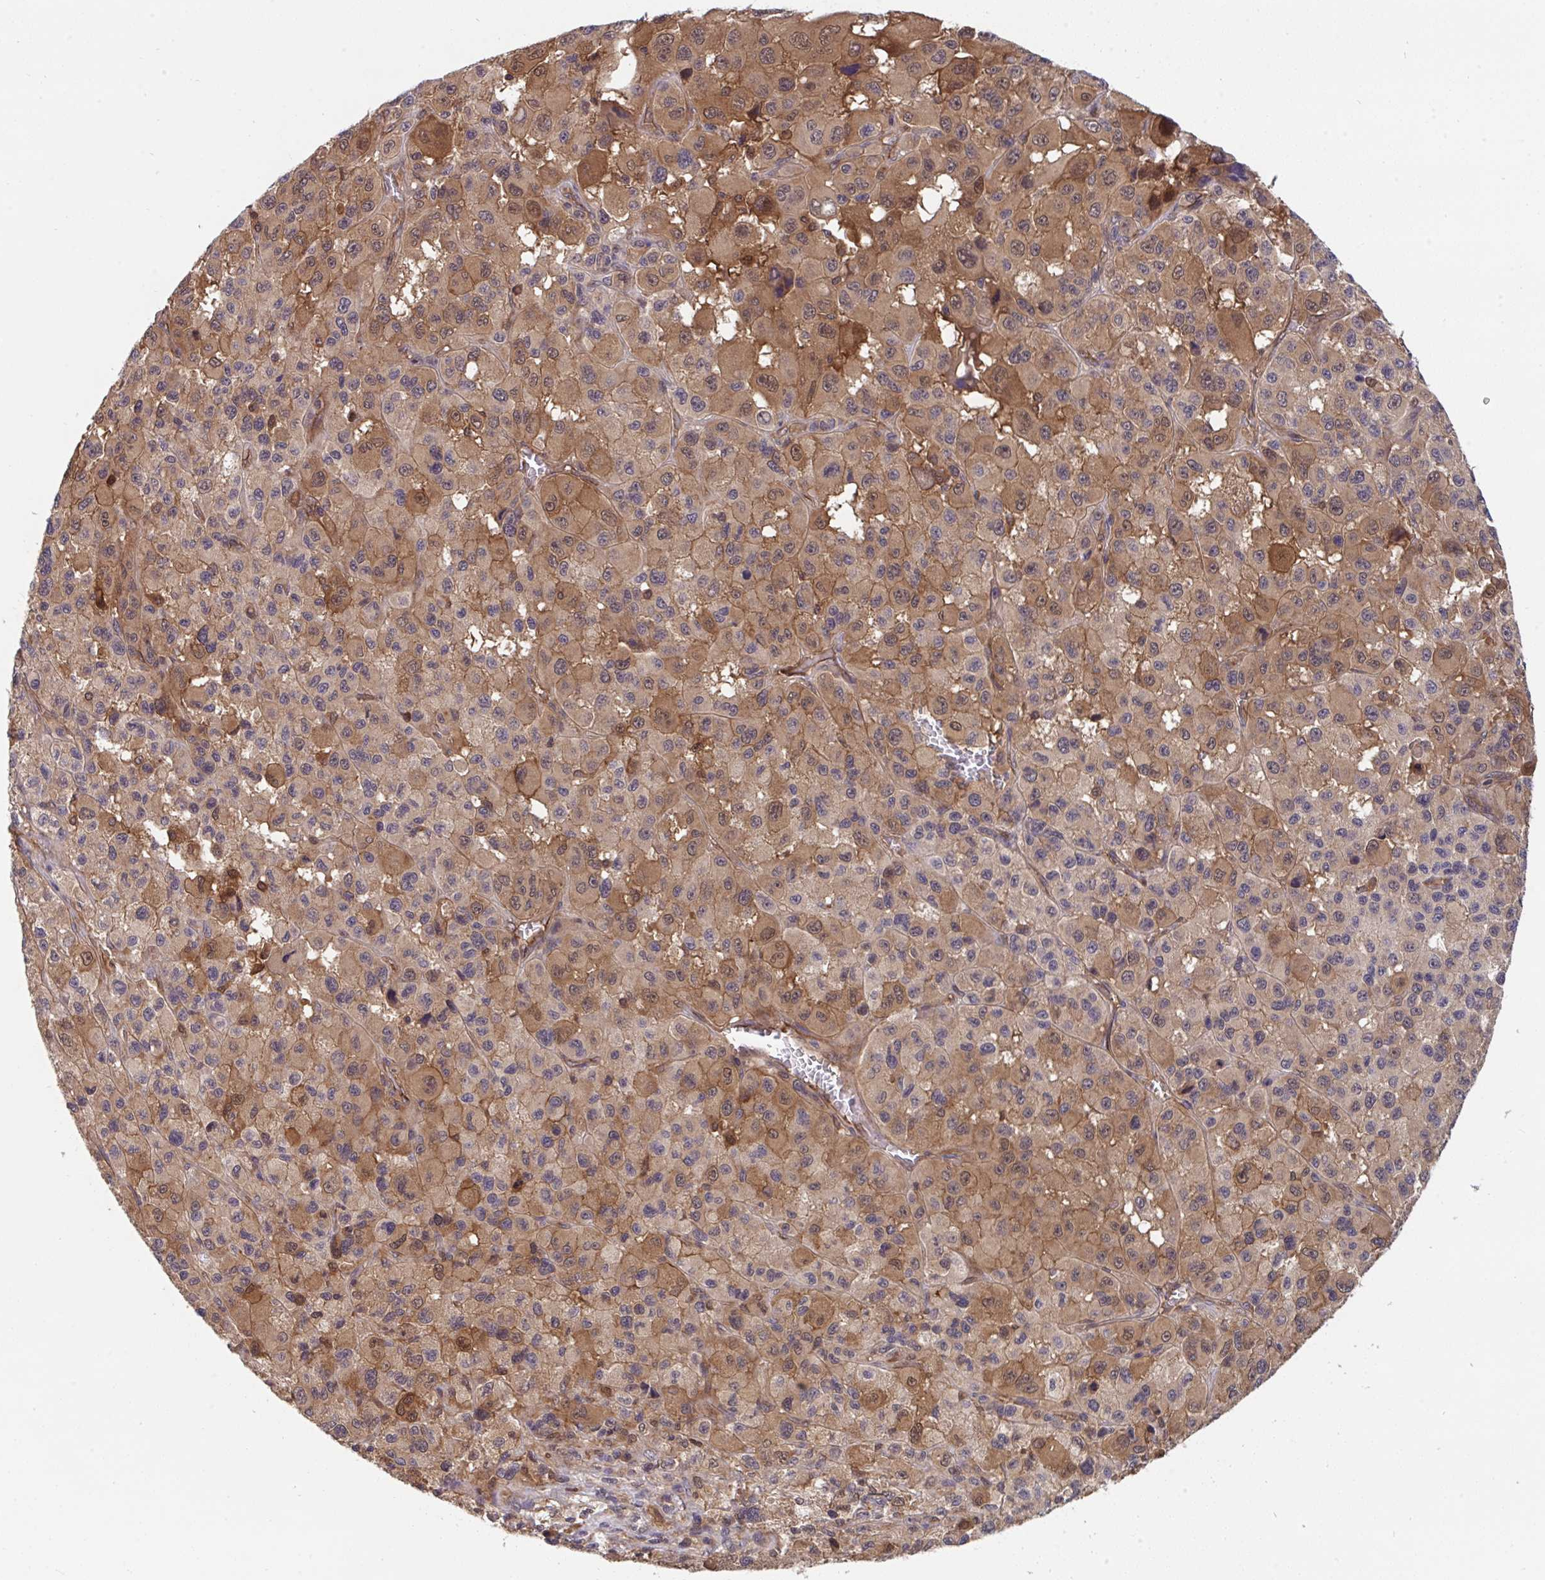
{"staining": {"intensity": "moderate", "quantity": ">75%", "location": "cytoplasmic/membranous,nuclear"}, "tissue": "melanoma", "cell_type": "Tumor cells", "image_type": "cancer", "snomed": [{"axis": "morphology", "description": "Malignant melanoma, Metastatic site"}, {"axis": "topography", "description": "Lymph node"}], "caption": "Approximately >75% of tumor cells in human malignant melanoma (metastatic site) display moderate cytoplasmic/membranous and nuclear protein staining as visualized by brown immunohistochemical staining.", "gene": "TIGAR", "patient": {"sex": "female", "age": 65}}